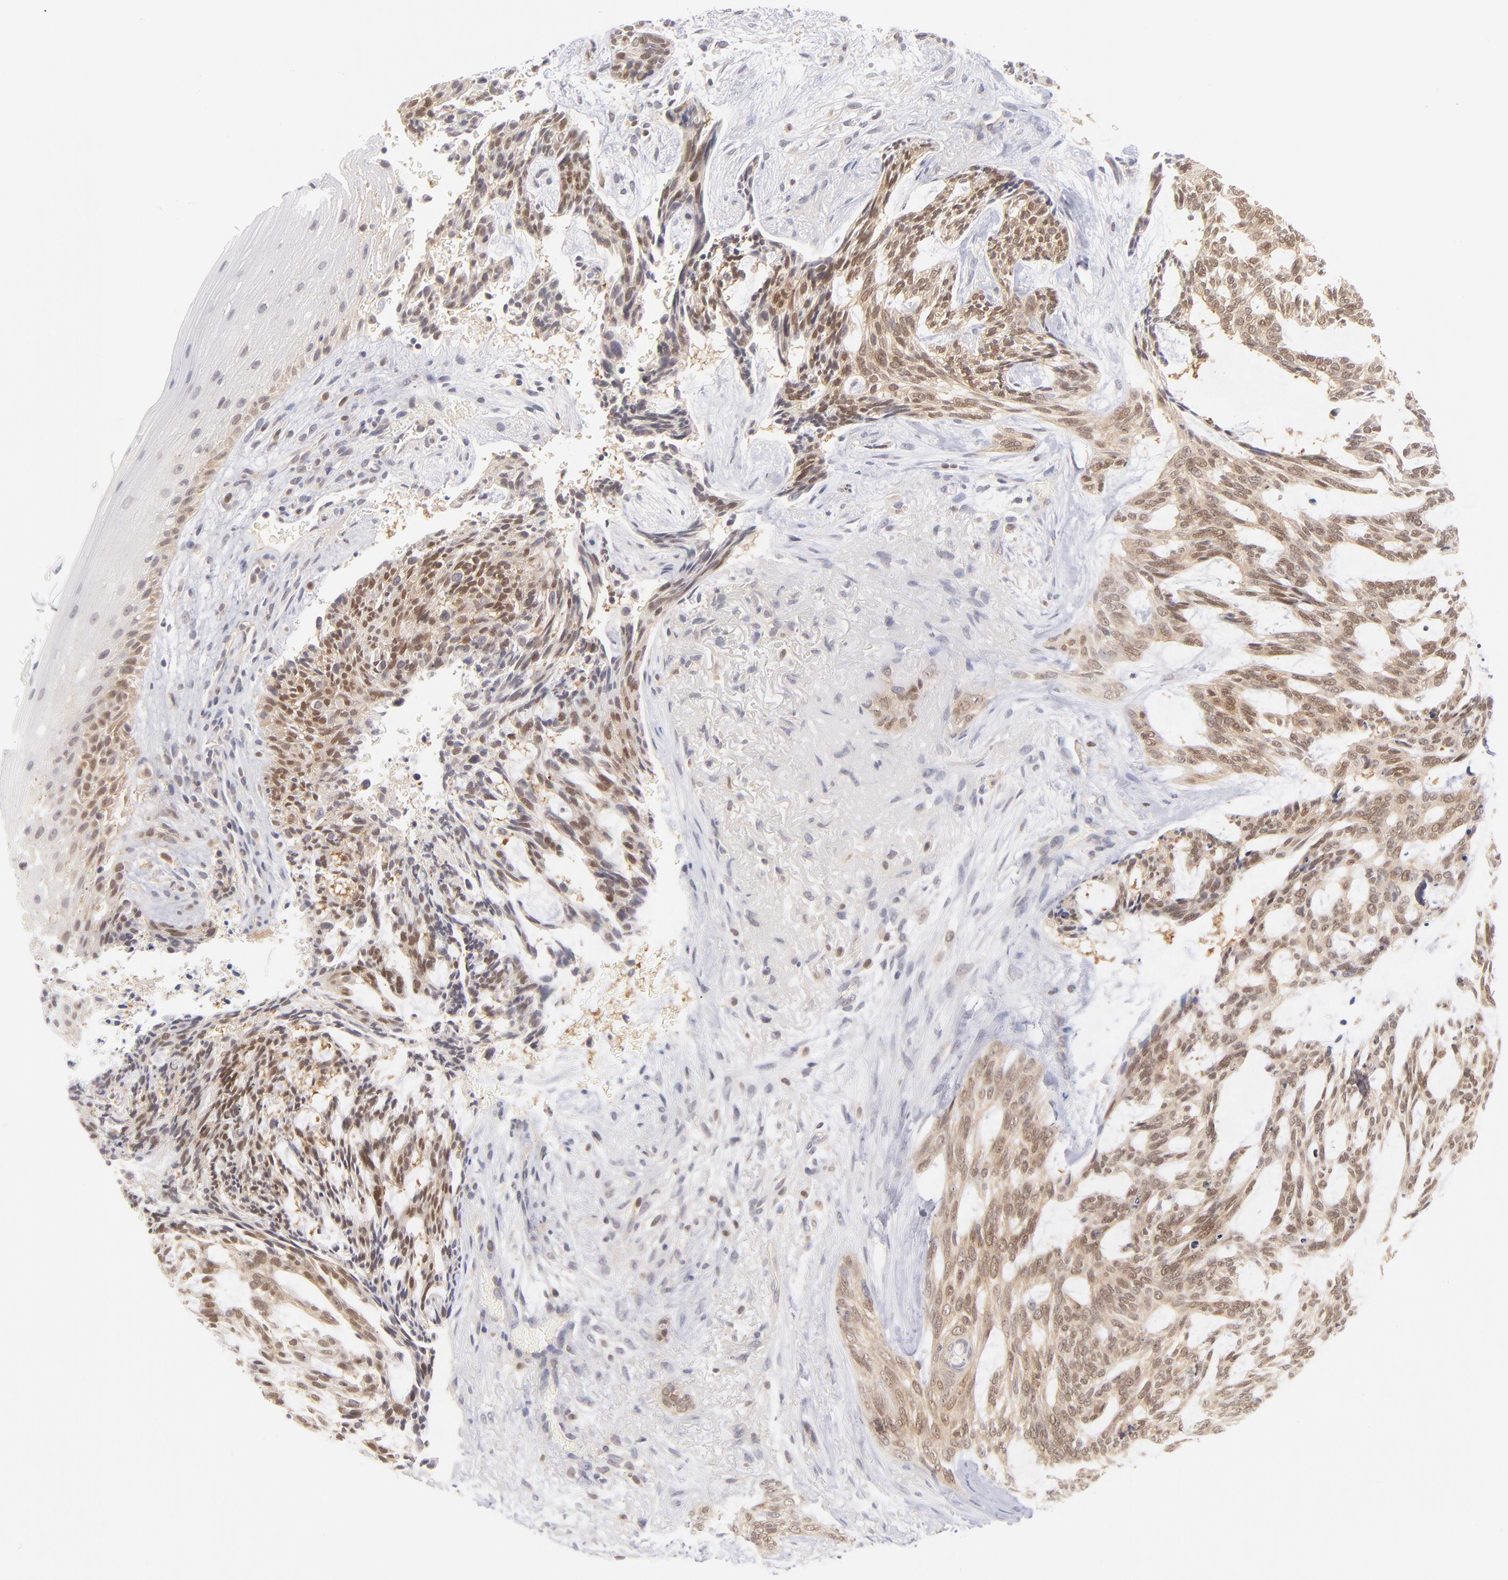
{"staining": {"intensity": "weak", "quantity": ">75%", "location": "cytoplasmic/membranous"}, "tissue": "skin cancer", "cell_type": "Tumor cells", "image_type": "cancer", "snomed": [{"axis": "morphology", "description": "Normal tissue, NOS"}, {"axis": "morphology", "description": "Basal cell carcinoma"}, {"axis": "topography", "description": "Skin"}], "caption": "Protein staining of skin cancer tissue demonstrates weak cytoplasmic/membranous staining in approximately >75% of tumor cells.", "gene": "CASP6", "patient": {"sex": "female", "age": 71}}